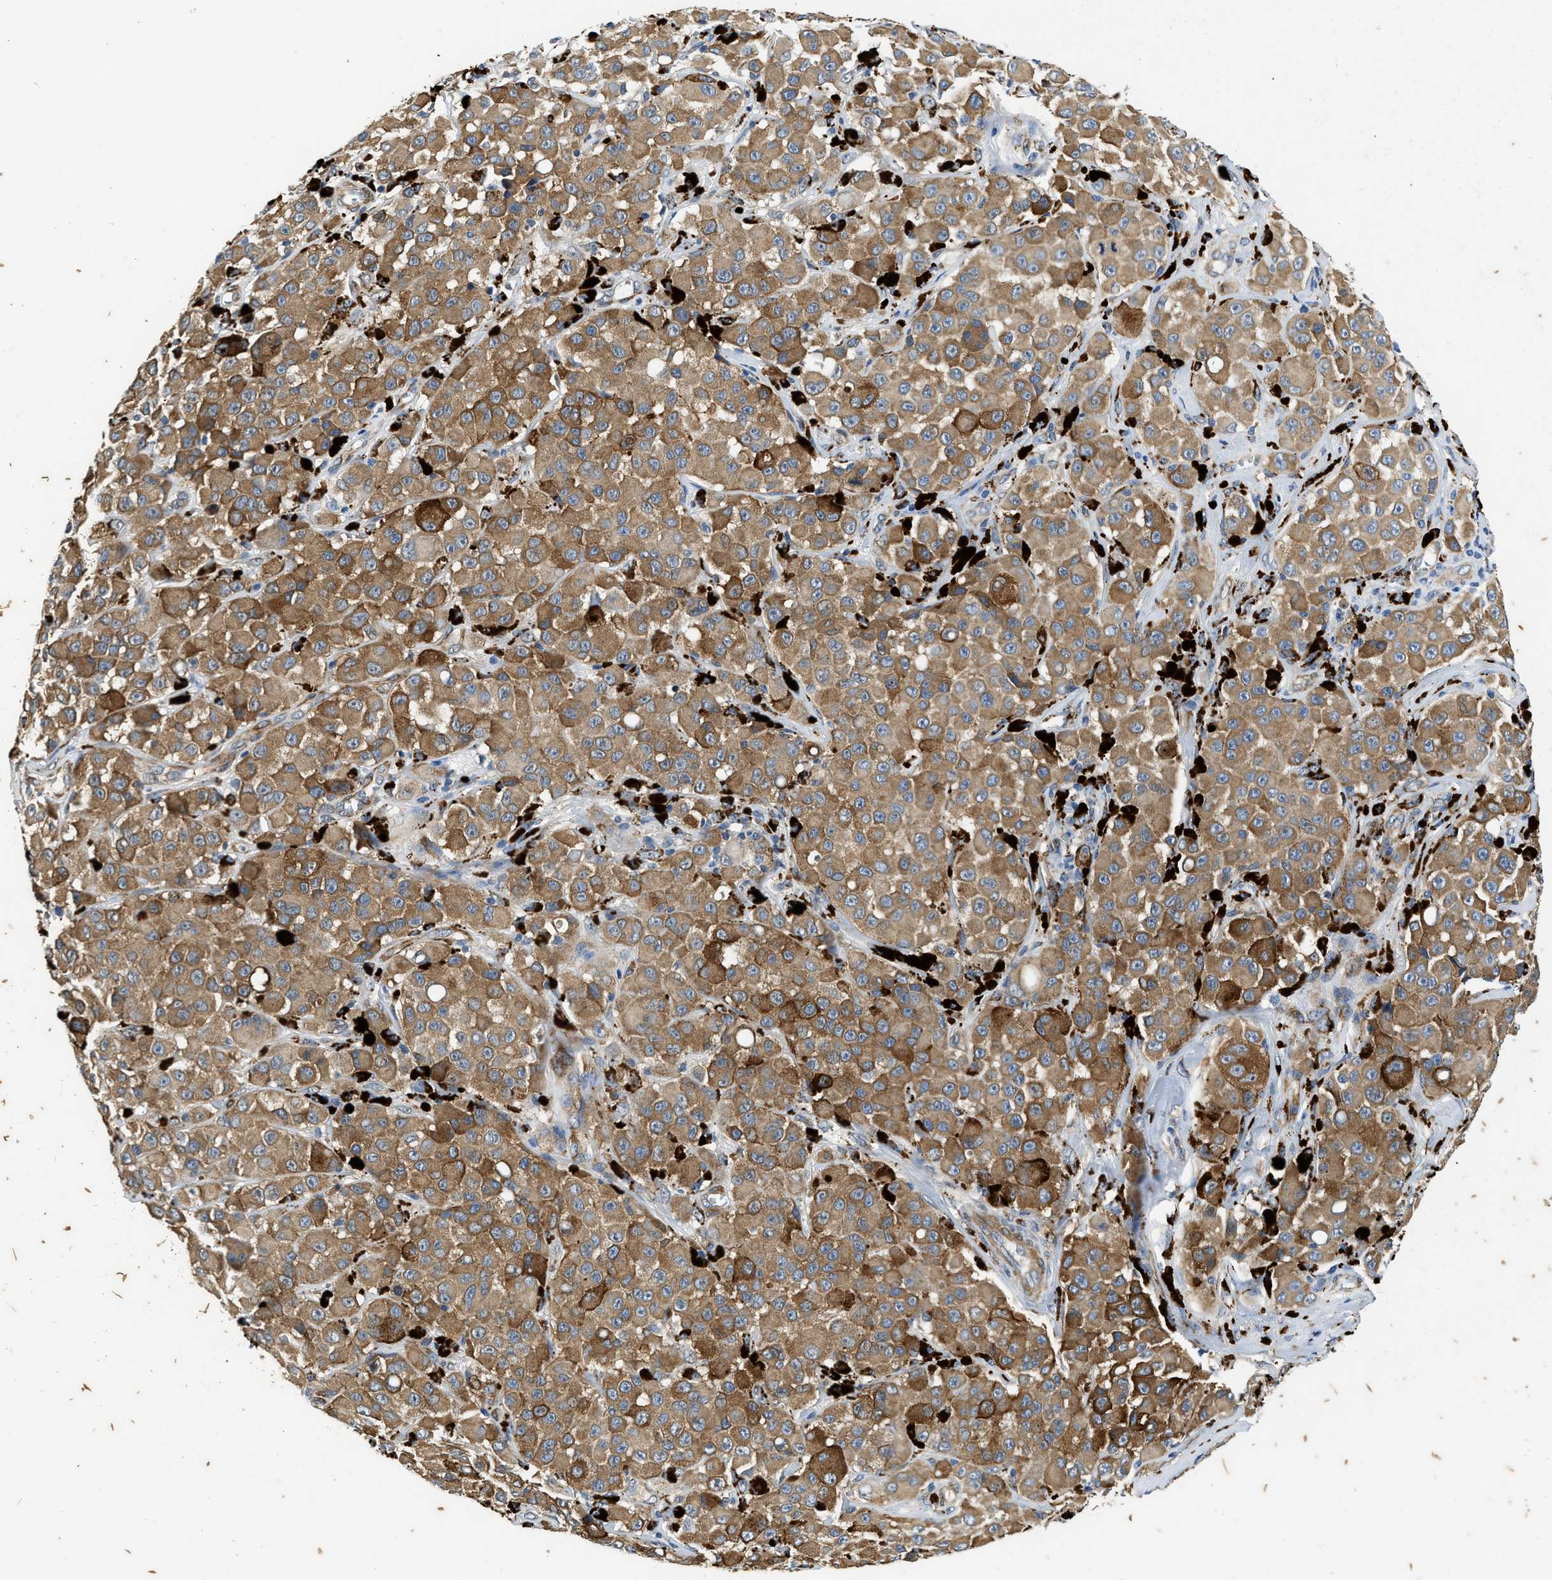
{"staining": {"intensity": "moderate", "quantity": ">75%", "location": "cytoplasmic/membranous"}, "tissue": "melanoma", "cell_type": "Tumor cells", "image_type": "cancer", "snomed": [{"axis": "morphology", "description": "Malignant melanoma, NOS"}, {"axis": "topography", "description": "Skin"}], "caption": "Immunohistochemical staining of melanoma demonstrates medium levels of moderate cytoplasmic/membranous protein staining in approximately >75% of tumor cells.", "gene": "RAPH1", "patient": {"sex": "male", "age": 84}}